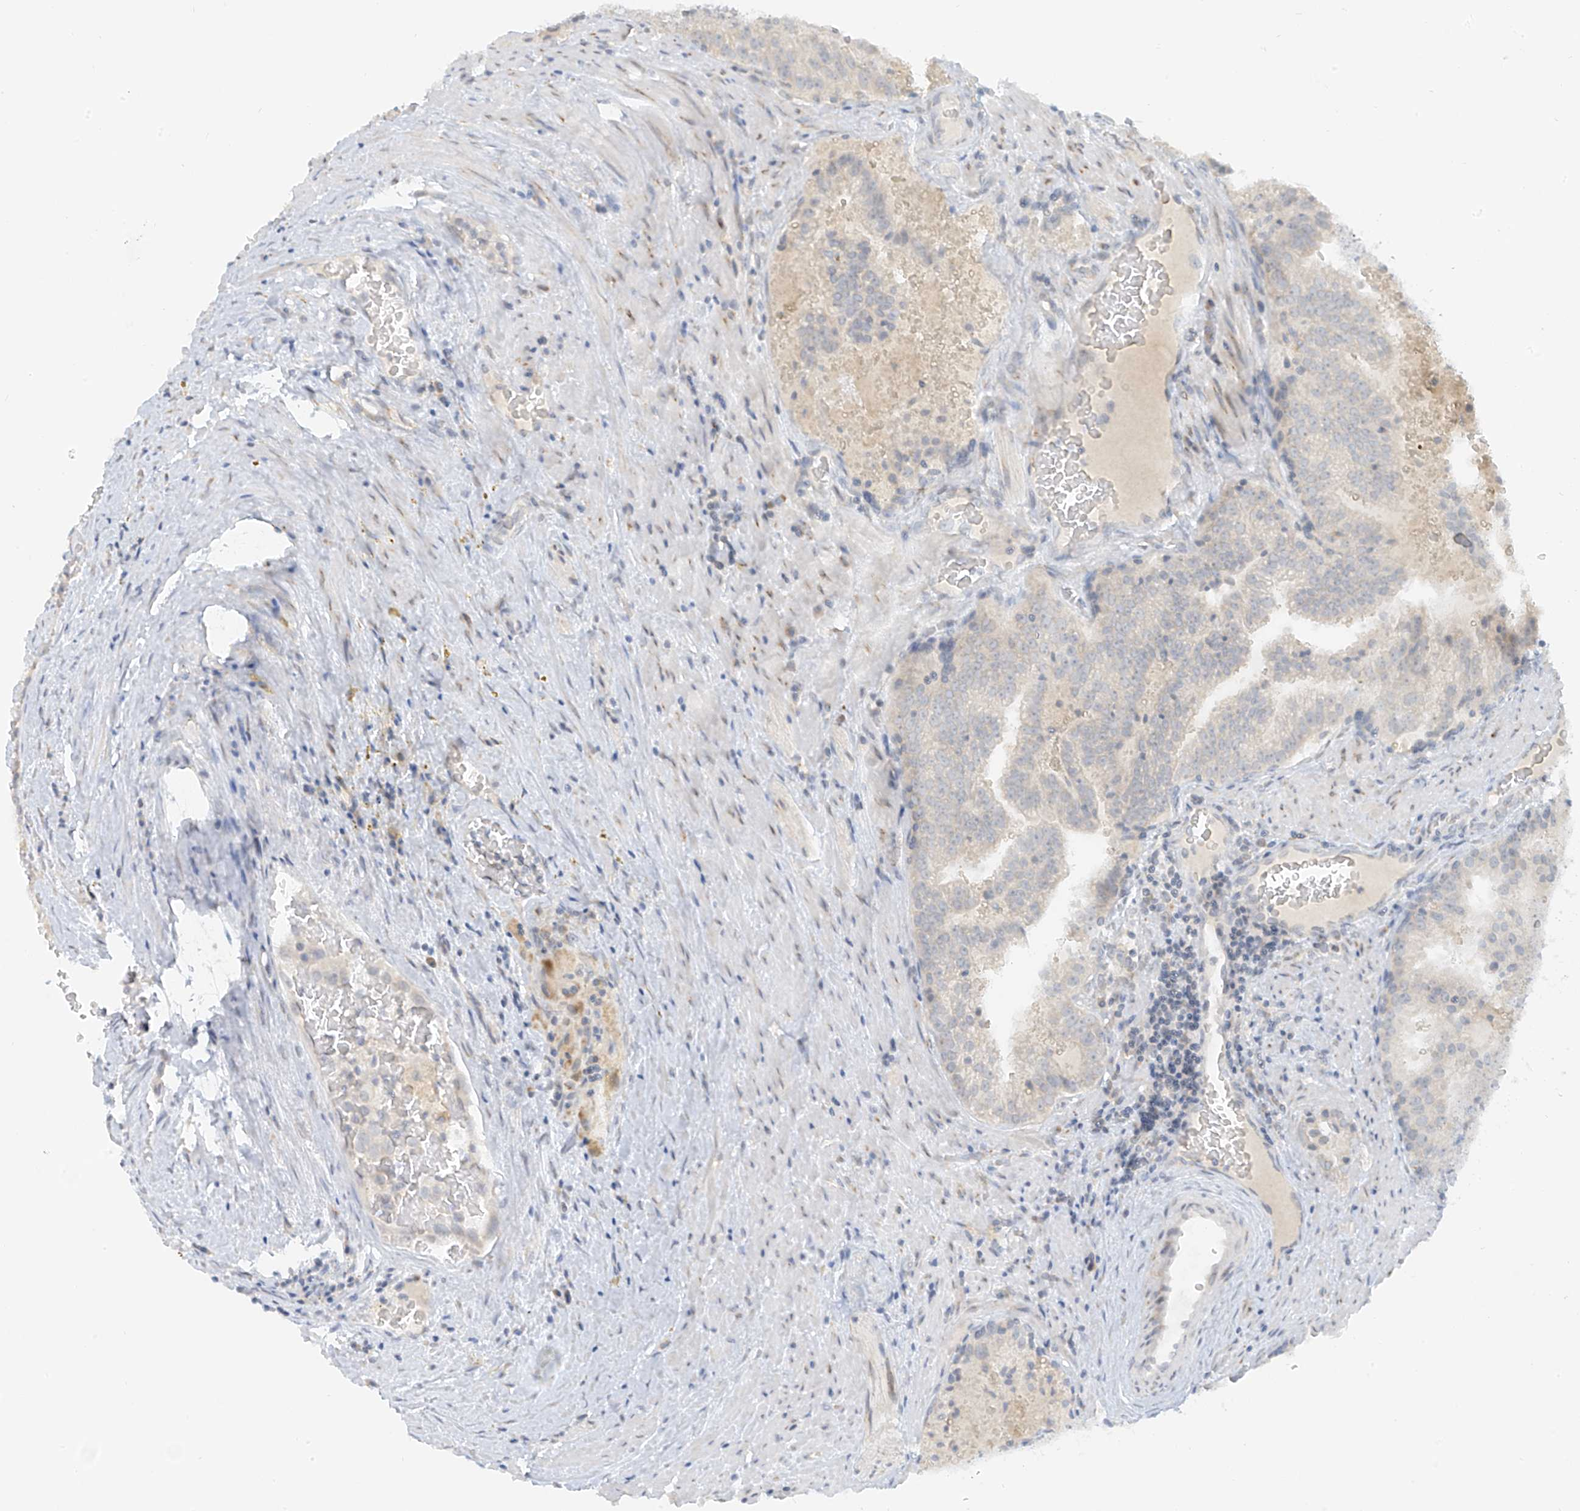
{"staining": {"intensity": "negative", "quantity": "none", "location": "none"}, "tissue": "prostate cancer", "cell_type": "Tumor cells", "image_type": "cancer", "snomed": [{"axis": "morphology", "description": "Adenocarcinoma, High grade"}, {"axis": "topography", "description": "Prostate"}], "caption": "A high-resolution photomicrograph shows immunohistochemistry staining of high-grade adenocarcinoma (prostate), which shows no significant staining in tumor cells. The staining was performed using DAB to visualize the protein expression in brown, while the nuclei were stained in blue with hematoxylin (Magnification: 20x).", "gene": "C2orf42", "patient": {"sex": "male", "age": 68}}